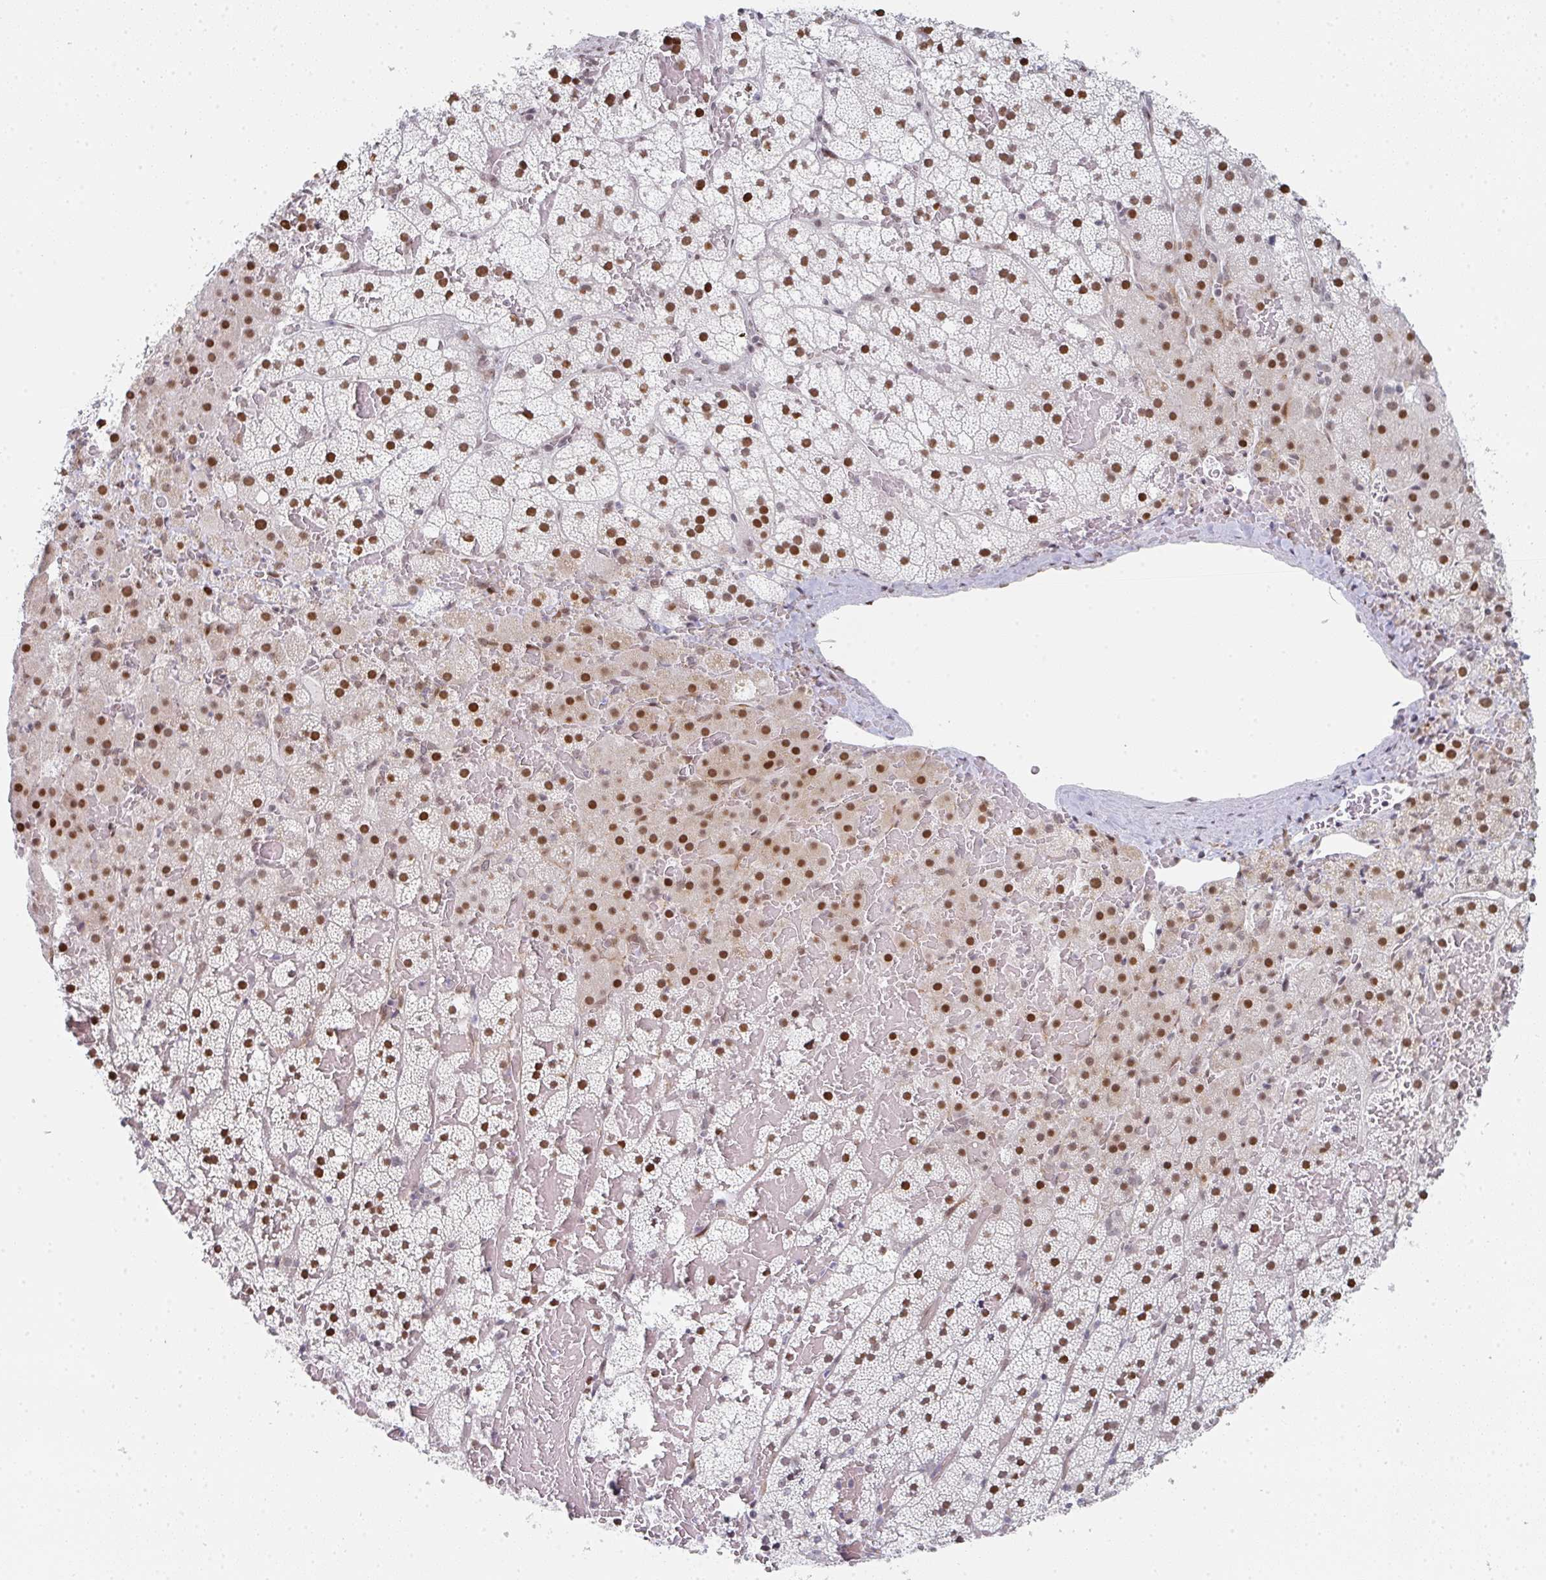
{"staining": {"intensity": "strong", "quantity": "25%-75%", "location": "nuclear"}, "tissue": "adrenal gland", "cell_type": "Glandular cells", "image_type": "normal", "snomed": [{"axis": "morphology", "description": "Normal tissue, NOS"}, {"axis": "topography", "description": "Adrenal gland"}], "caption": "Immunohistochemistry of normal adrenal gland exhibits high levels of strong nuclear expression in approximately 25%-75% of glandular cells.", "gene": "POU2AF2", "patient": {"sex": "male", "age": 53}}